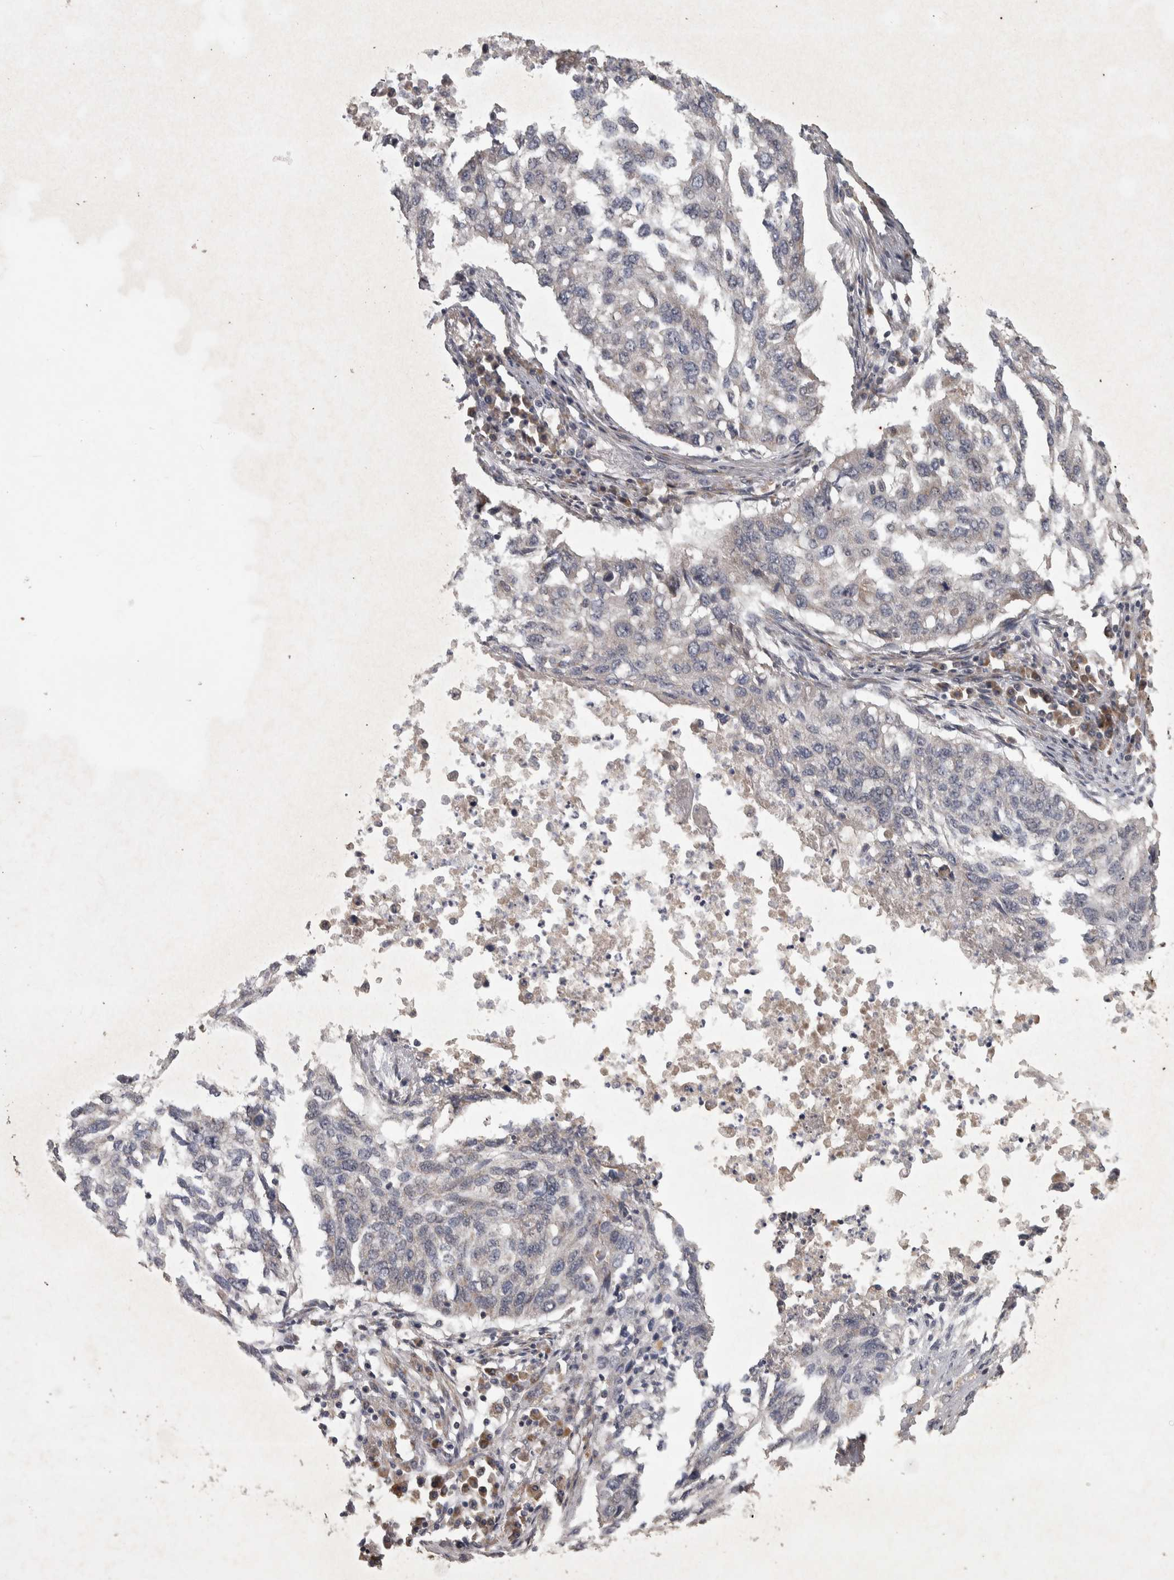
{"staining": {"intensity": "negative", "quantity": "none", "location": "none"}, "tissue": "lung cancer", "cell_type": "Tumor cells", "image_type": "cancer", "snomed": [{"axis": "morphology", "description": "Squamous cell carcinoma, NOS"}, {"axis": "topography", "description": "Lung"}], "caption": "An image of lung cancer stained for a protein shows no brown staining in tumor cells. (Immunohistochemistry (ihc), brightfield microscopy, high magnification).", "gene": "ERAL1", "patient": {"sex": "female", "age": 63}}